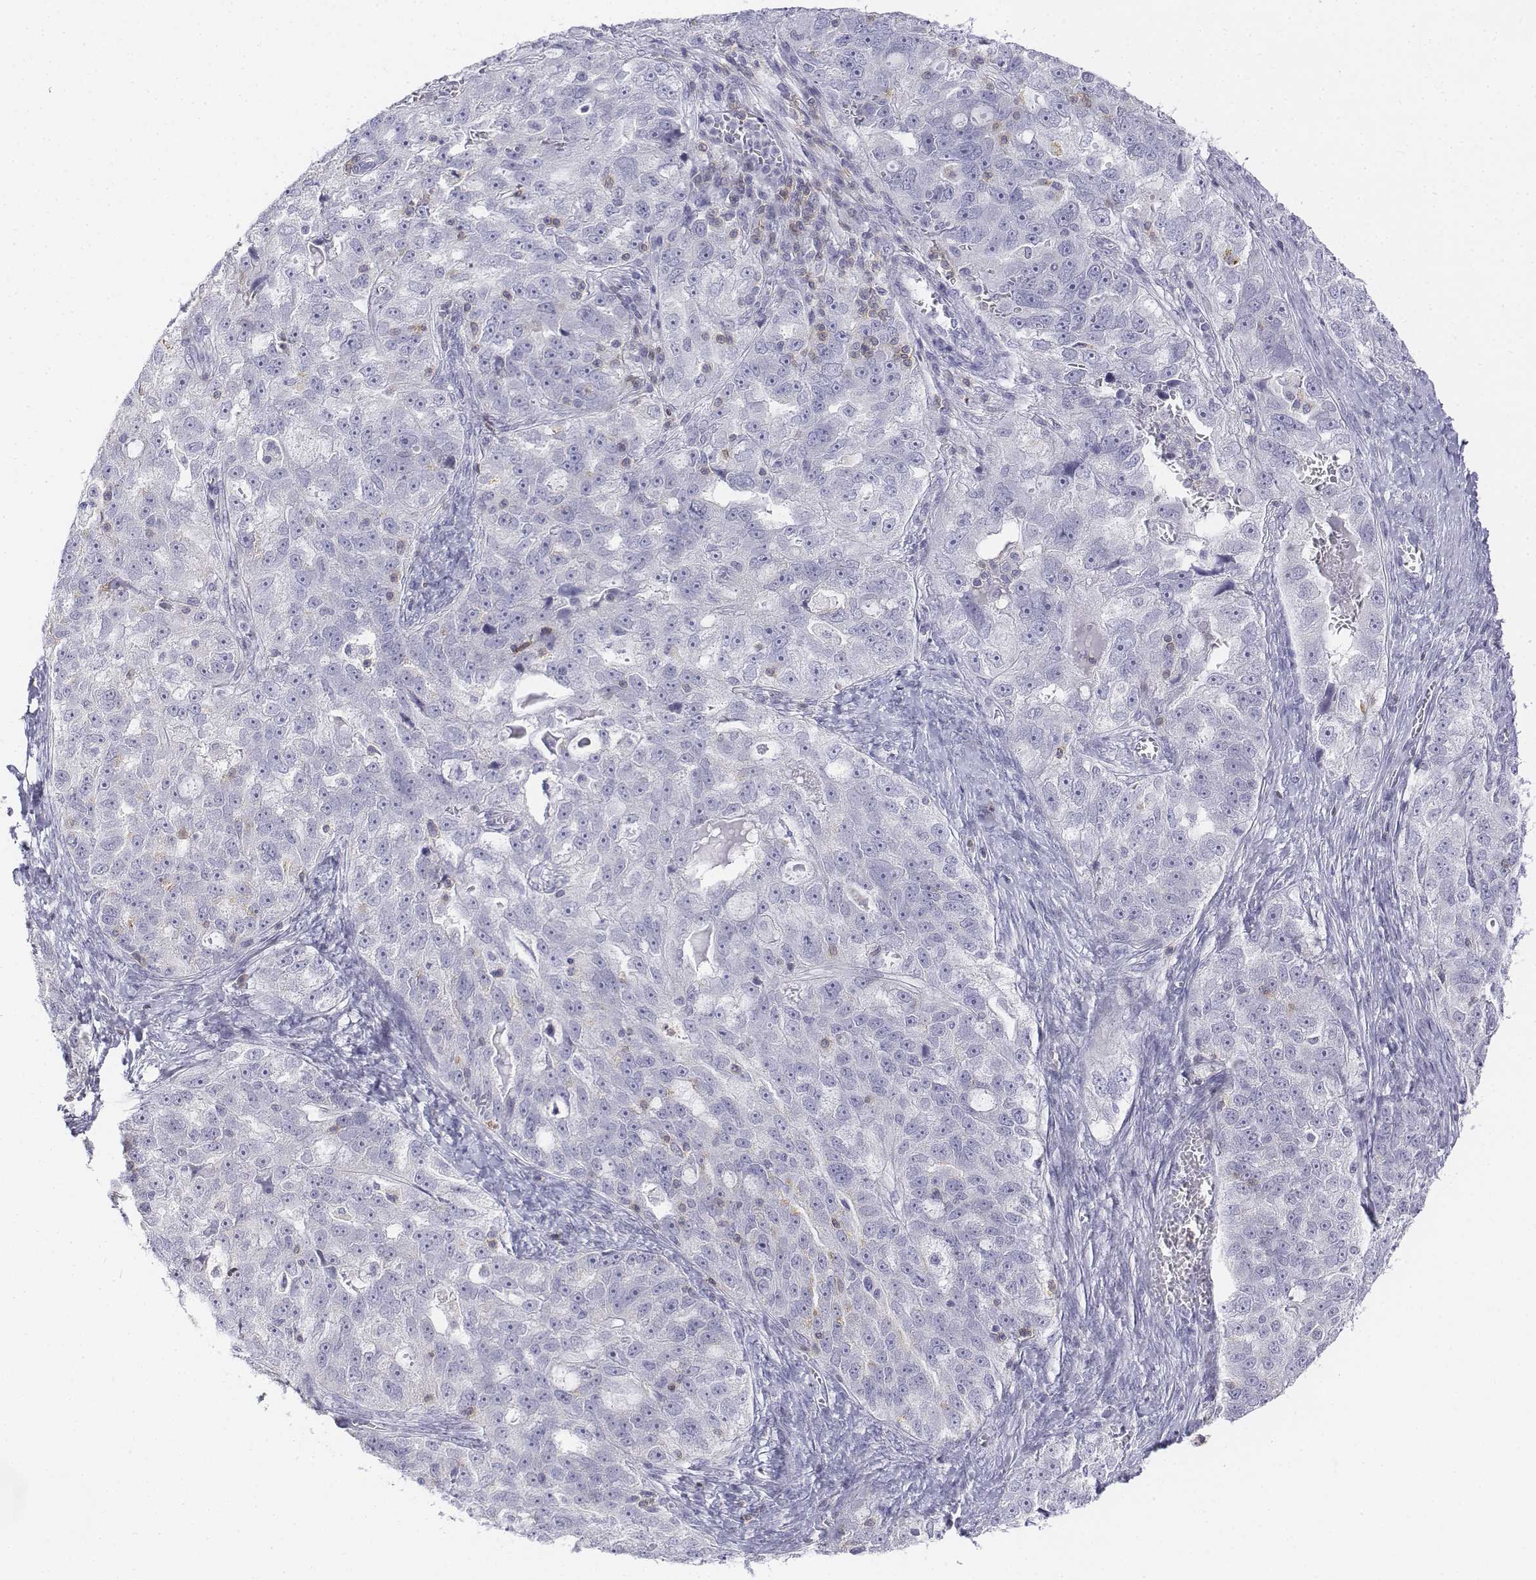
{"staining": {"intensity": "negative", "quantity": "none", "location": "none"}, "tissue": "ovarian cancer", "cell_type": "Tumor cells", "image_type": "cancer", "snomed": [{"axis": "morphology", "description": "Cystadenocarcinoma, serous, NOS"}, {"axis": "topography", "description": "Ovary"}], "caption": "Tumor cells are negative for protein expression in human serous cystadenocarcinoma (ovarian). (DAB (3,3'-diaminobenzidine) IHC with hematoxylin counter stain).", "gene": "CD3E", "patient": {"sex": "female", "age": 51}}